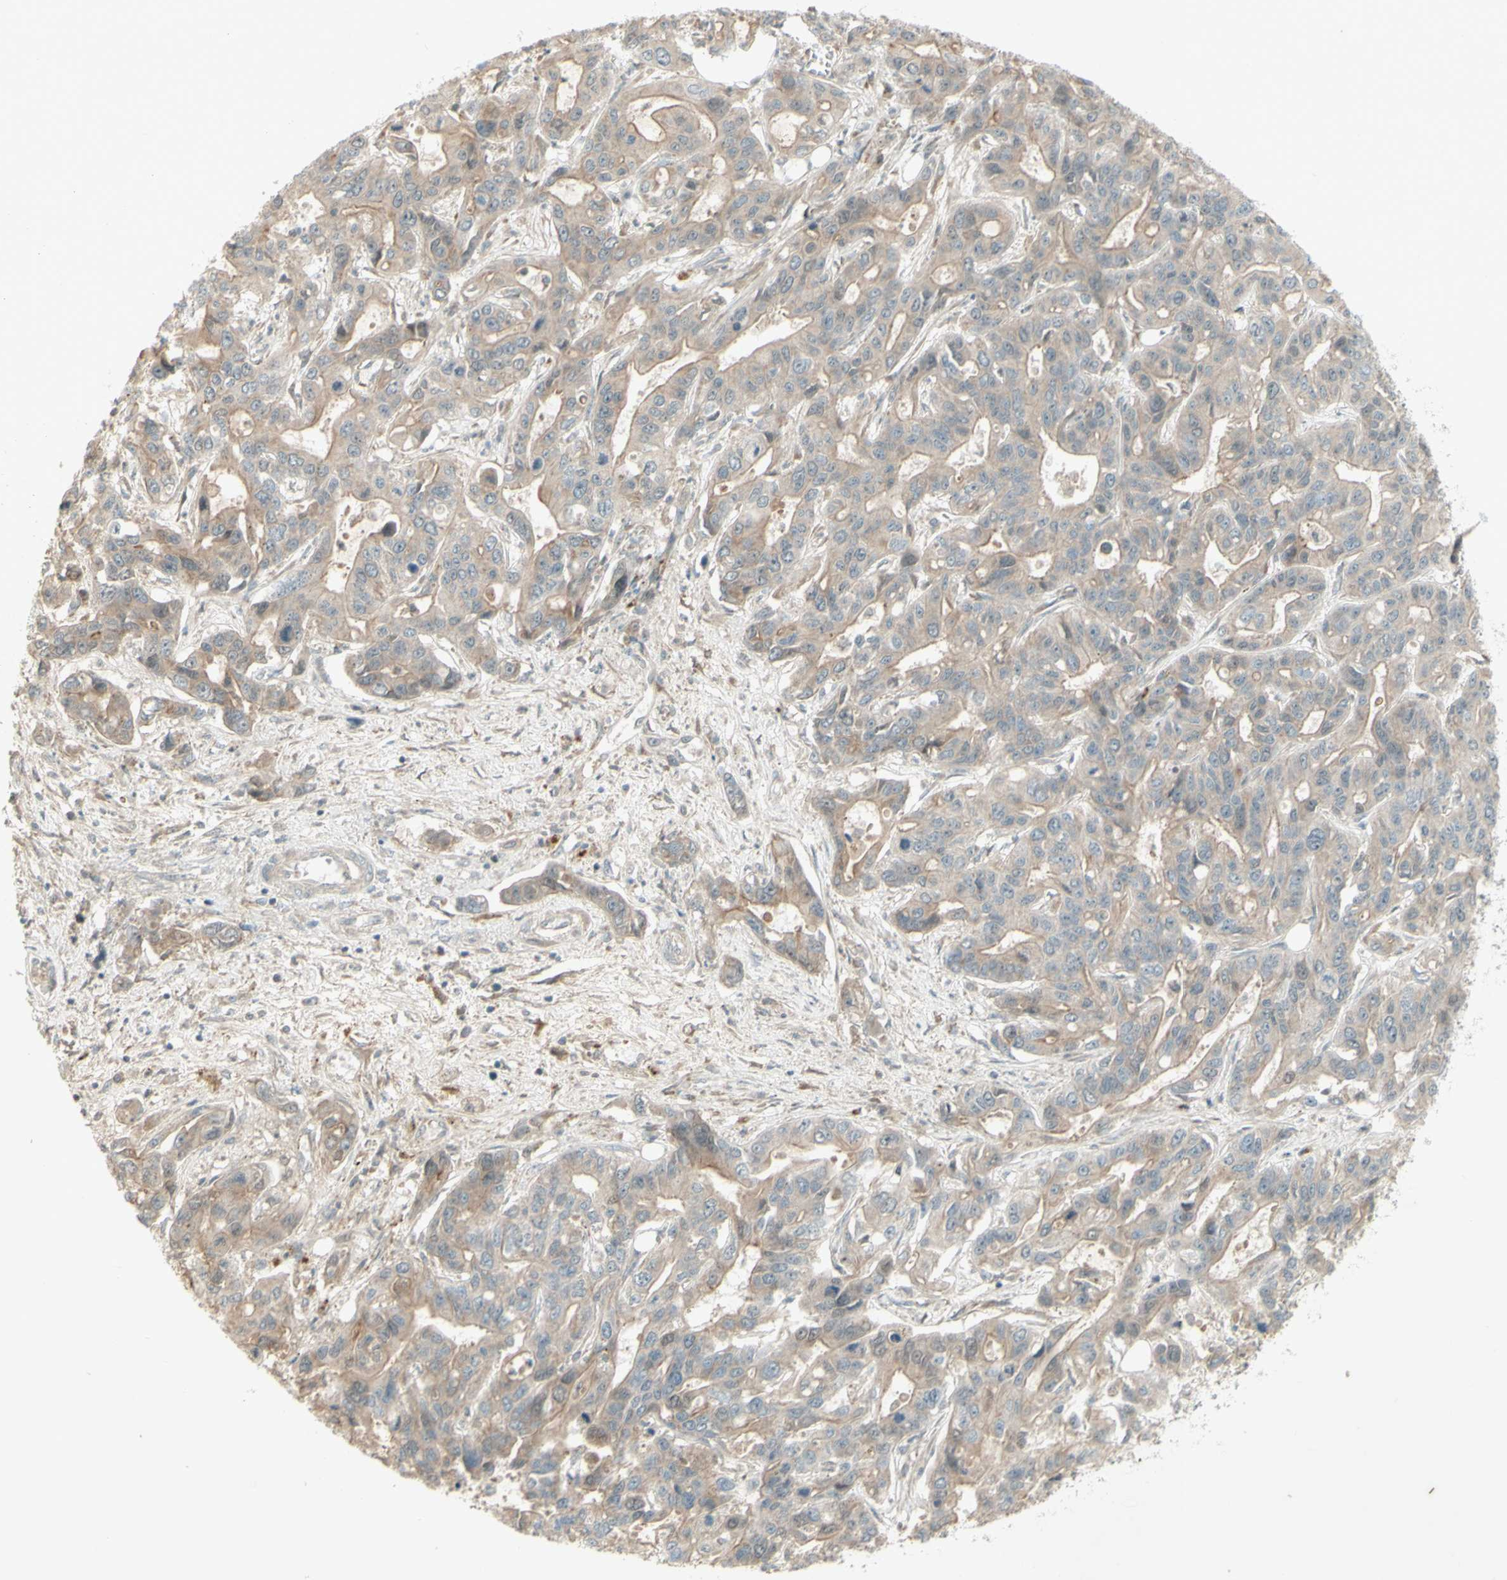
{"staining": {"intensity": "negative", "quantity": "none", "location": "none"}, "tissue": "liver cancer", "cell_type": "Tumor cells", "image_type": "cancer", "snomed": [{"axis": "morphology", "description": "Cholangiocarcinoma"}, {"axis": "topography", "description": "Liver"}], "caption": "Cholangiocarcinoma (liver) was stained to show a protein in brown. There is no significant expression in tumor cells.", "gene": "MSH6", "patient": {"sex": "female", "age": 65}}